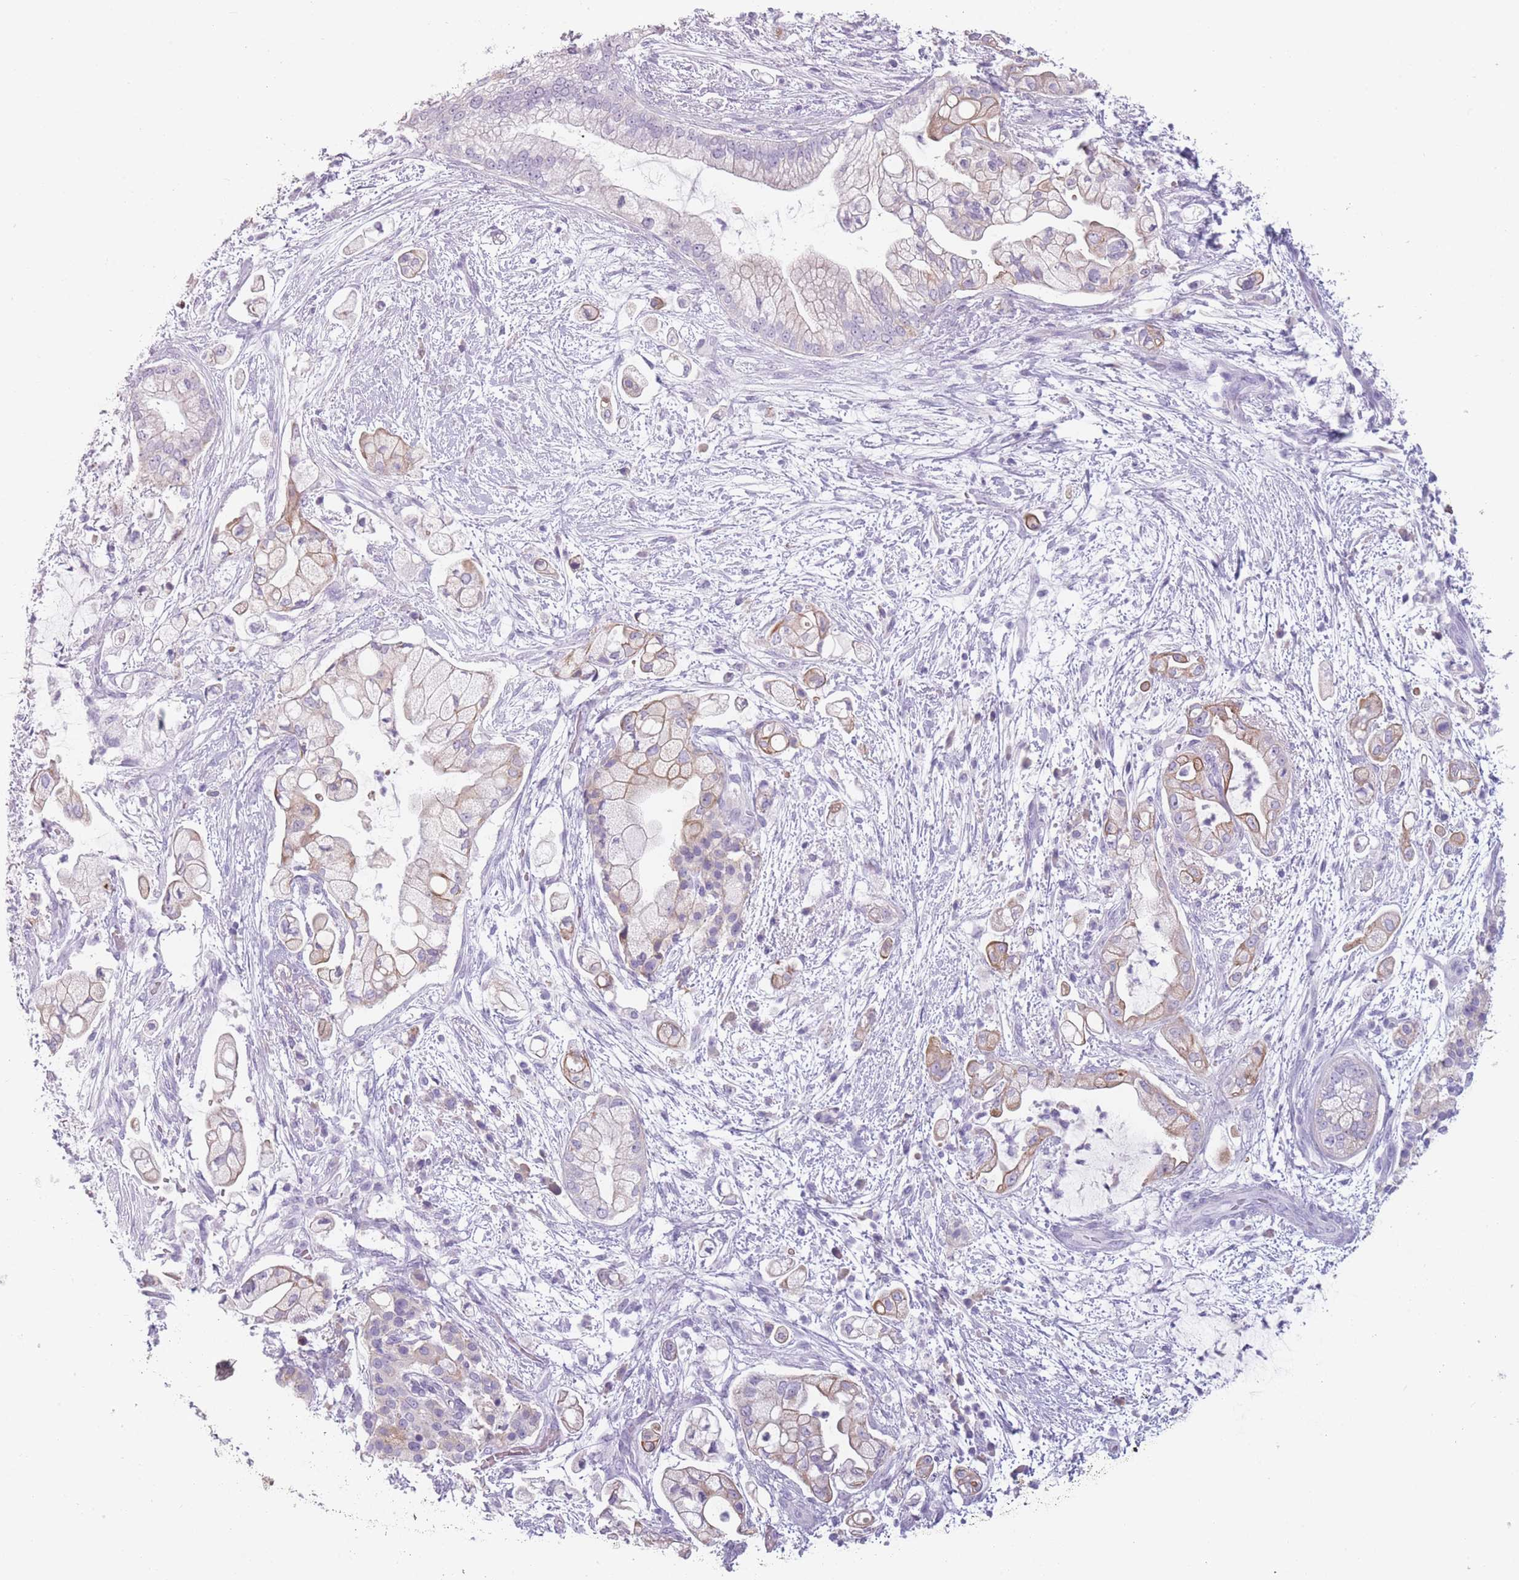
{"staining": {"intensity": "moderate", "quantity": "<25%", "location": "cytoplasmic/membranous"}, "tissue": "pancreatic cancer", "cell_type": "Tumor cells", "image_type": "cancer", "snomed": [{"axis": "morphology", "description": "Adenocarcinoma, NOS"}, {"axis": "topography", "description": "Pancreas"}], "caption": "Immunohistochemistry staining of pancreatic adenocarcinoma, which shows low levels of moderate cytoplasmic/membranous expression in about <25% of tumor cells indicating moderate cytoplasmic/membranous protein staining. The staining was performed using DAB (3,3'-diaminobenzidine) (brown) for protein detection and nuclei were counterstained in hematoxylin (blue).", "gene": "PPFIA3", "patient": {"sex": "female", "age": 69}}